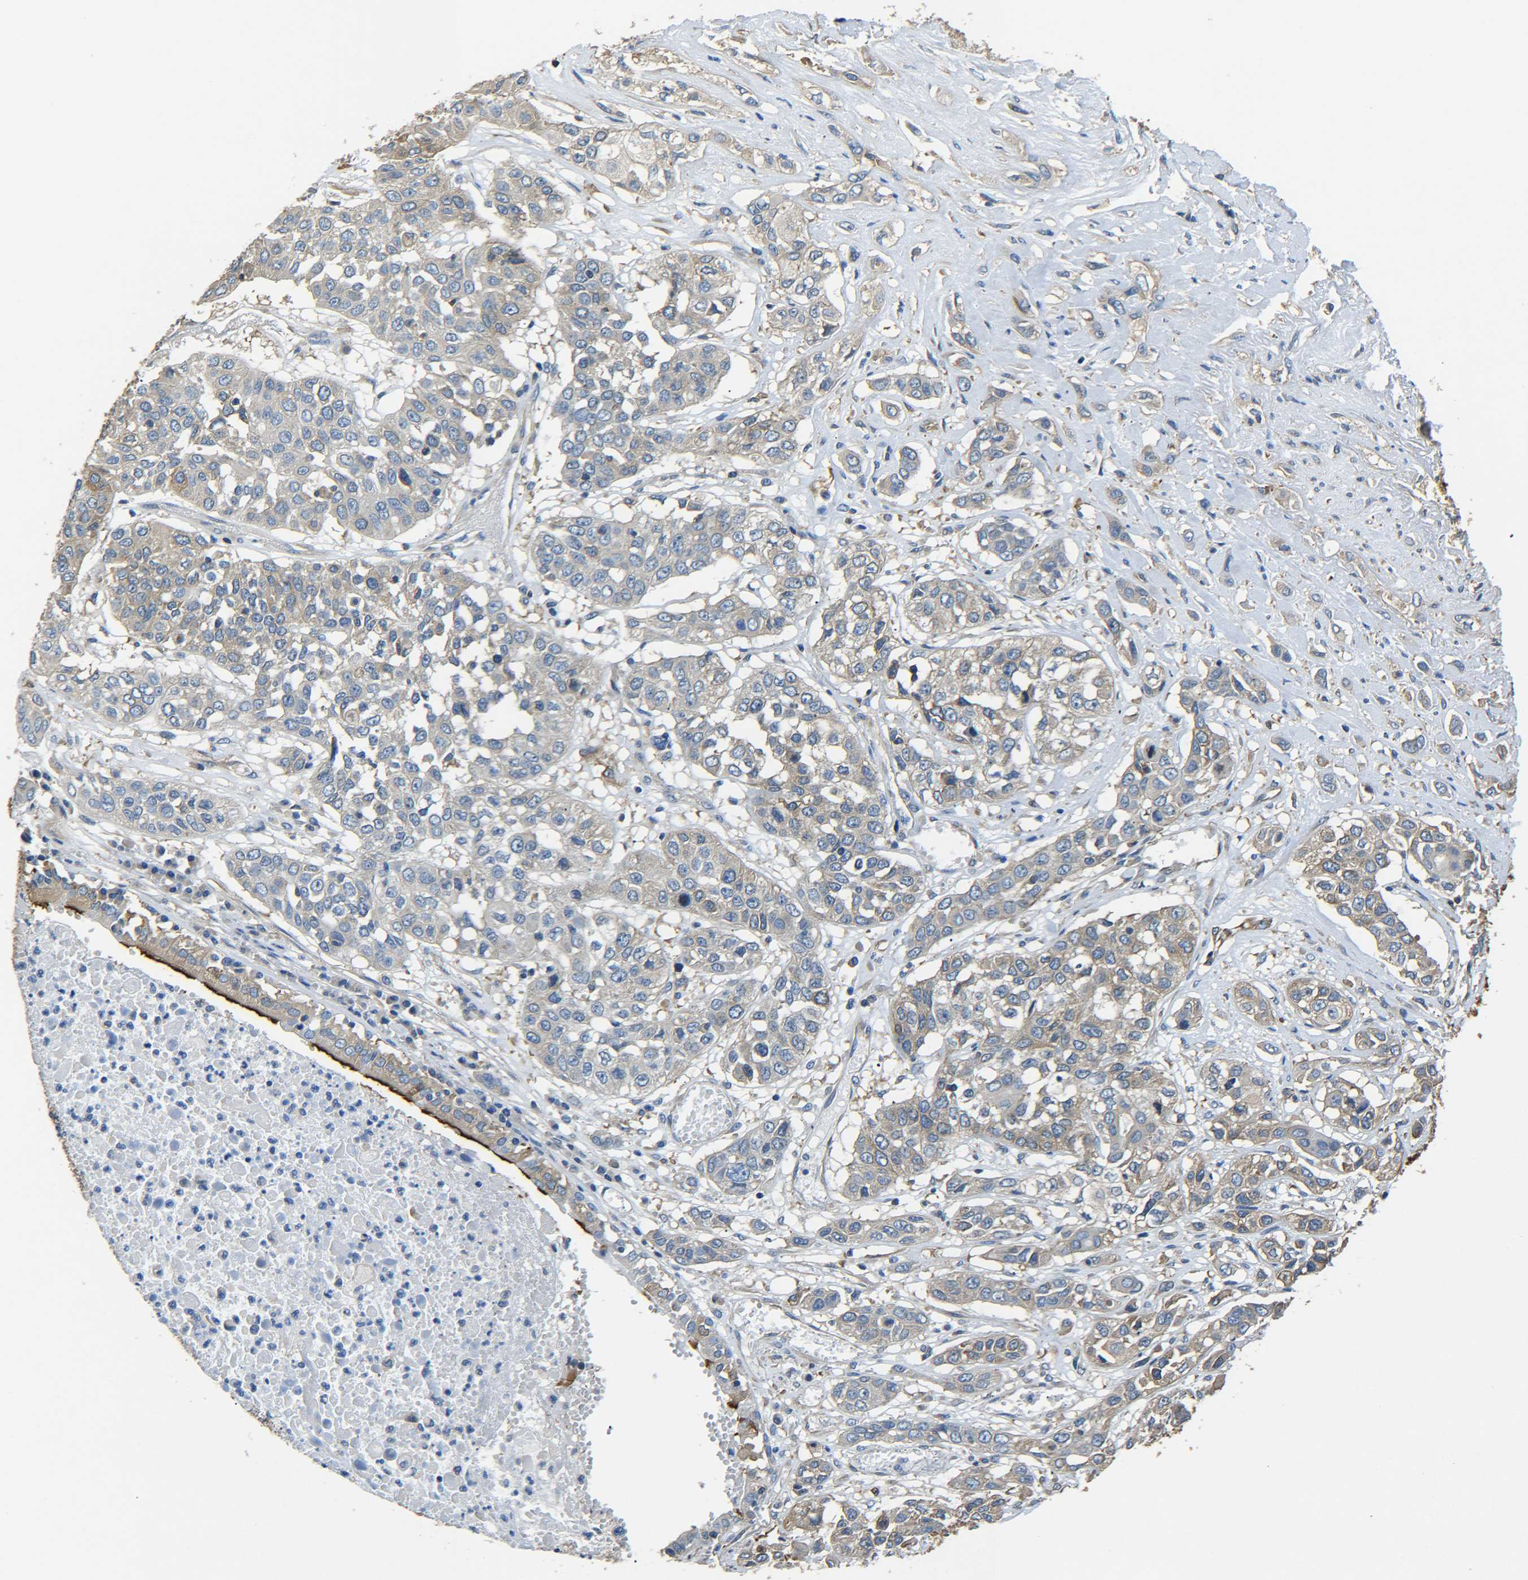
{"staining": {"intensity": "weak", "quantity": ">75%", "location": "cytoplasmic/membranous"}, "tissue": "lung cancer", "cell_type": "Tumor cells", "image_type": "cancer", "snomed": [{"axis": "morphology", "description": "Squamous cell carcinoma, NOS"}, {"axis": "topography", "description": "Lung"}], "caption": "IHC histopathology image of neoplastic tissue: human lung cancer (squamous cell carcinoma) stained using immunohistochemistry (IHC) exhibits low levels of weak protein expression localized specifically in the cytoplasmic/membranous of tumor cells, appearing as a cytoplasmic/membranous brown color.", "gene": "TUBB", "patient": {"sex": "male", "age": 71}}